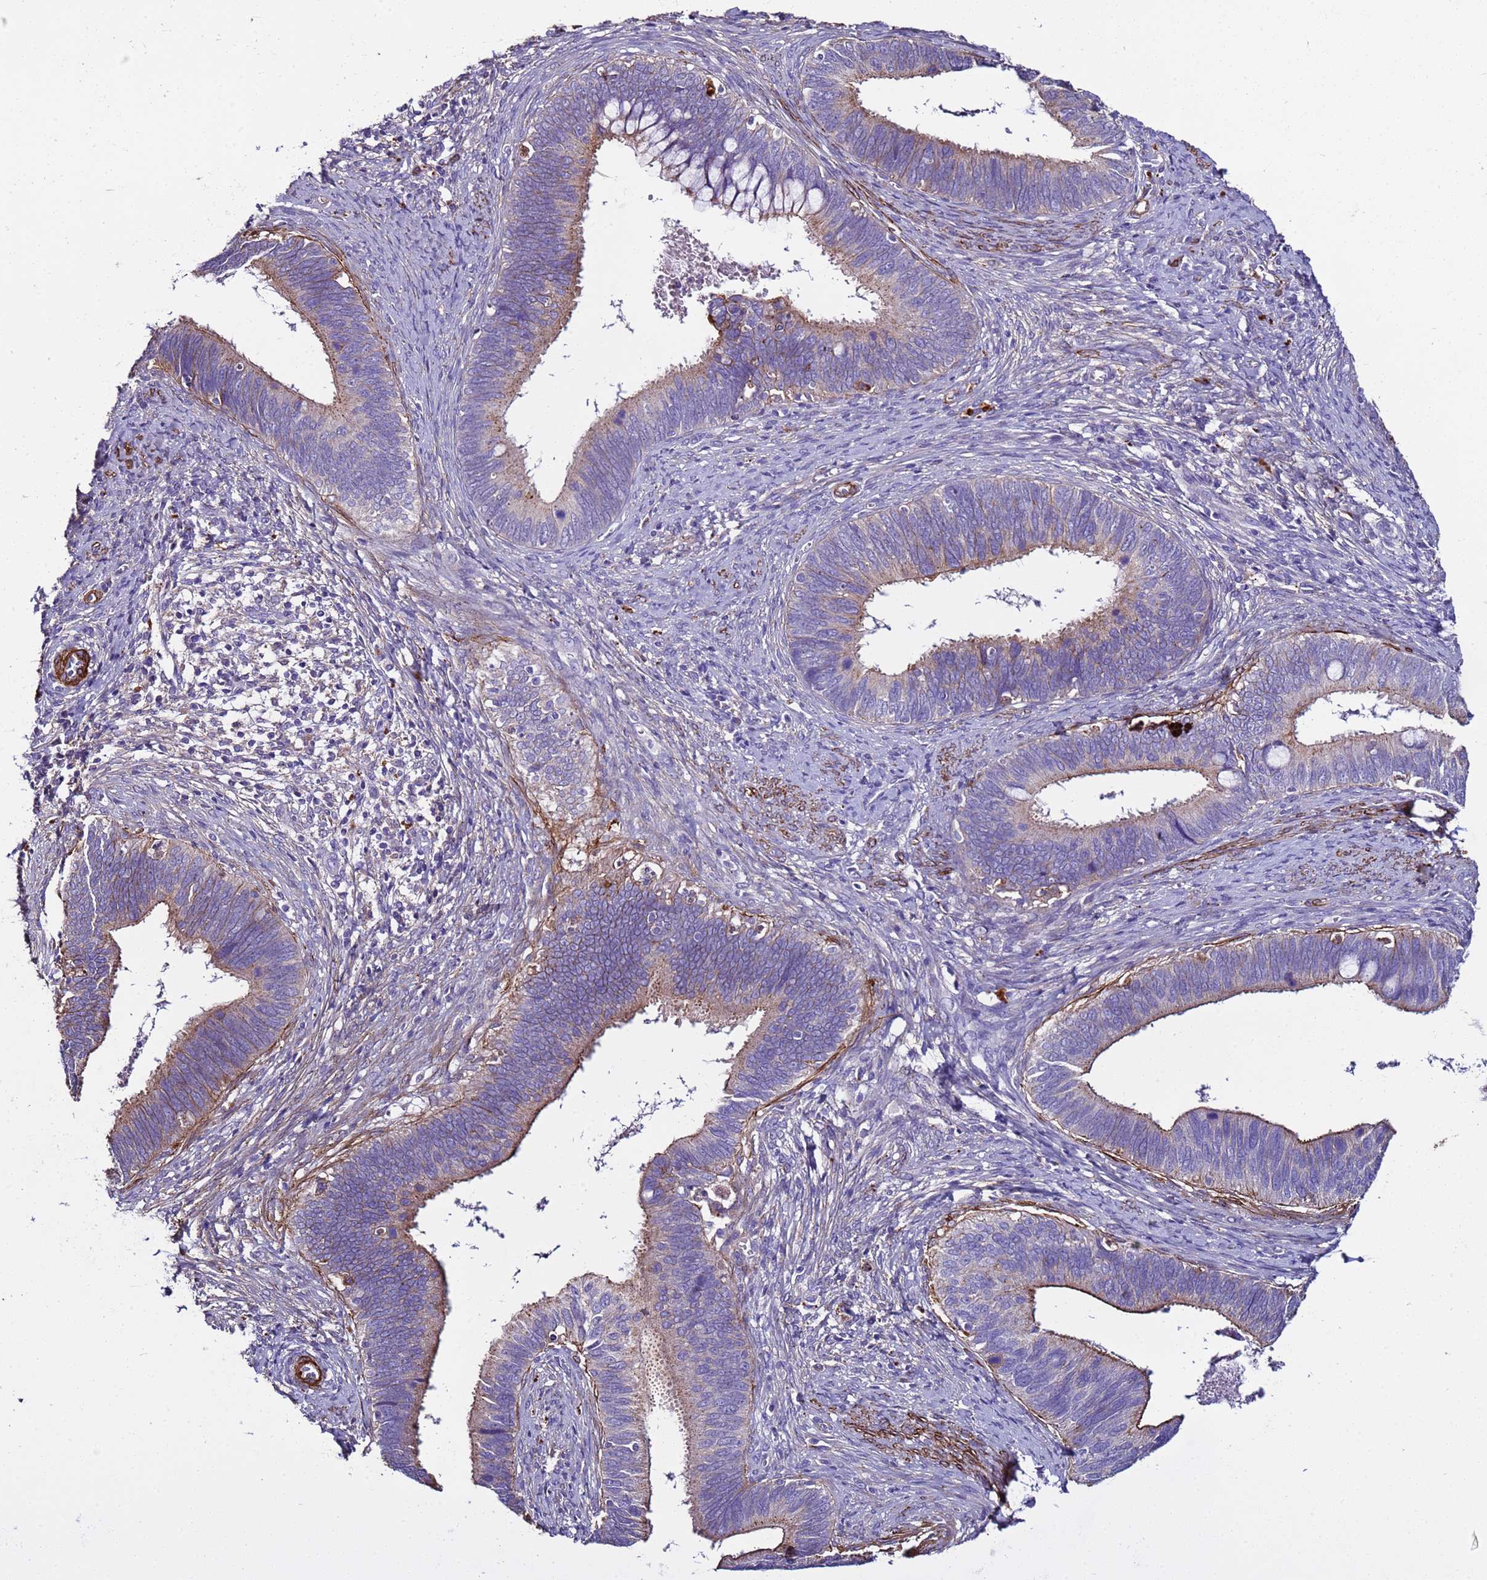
{"staining": {"intensity": "moderate", "quantity": "<25%", "location": "cytoplasmic/membranous"}, "tissue": "cervical cancer", "cell_type": "Tumor cells", "image_type": "cancer", "snomed": [{"axis": "morphology", "description": "Adenocarcinoma, NOS"}, {"axis": "topography", "description": "Cervix"}], "caption": "A low amount of moderate cytoplasmic/membranous staining is seen in about <25% of tumor cells in cervical cancer tissue.", "gene": "RABL2B", "patient": {"sex": "female", "age": 42}}